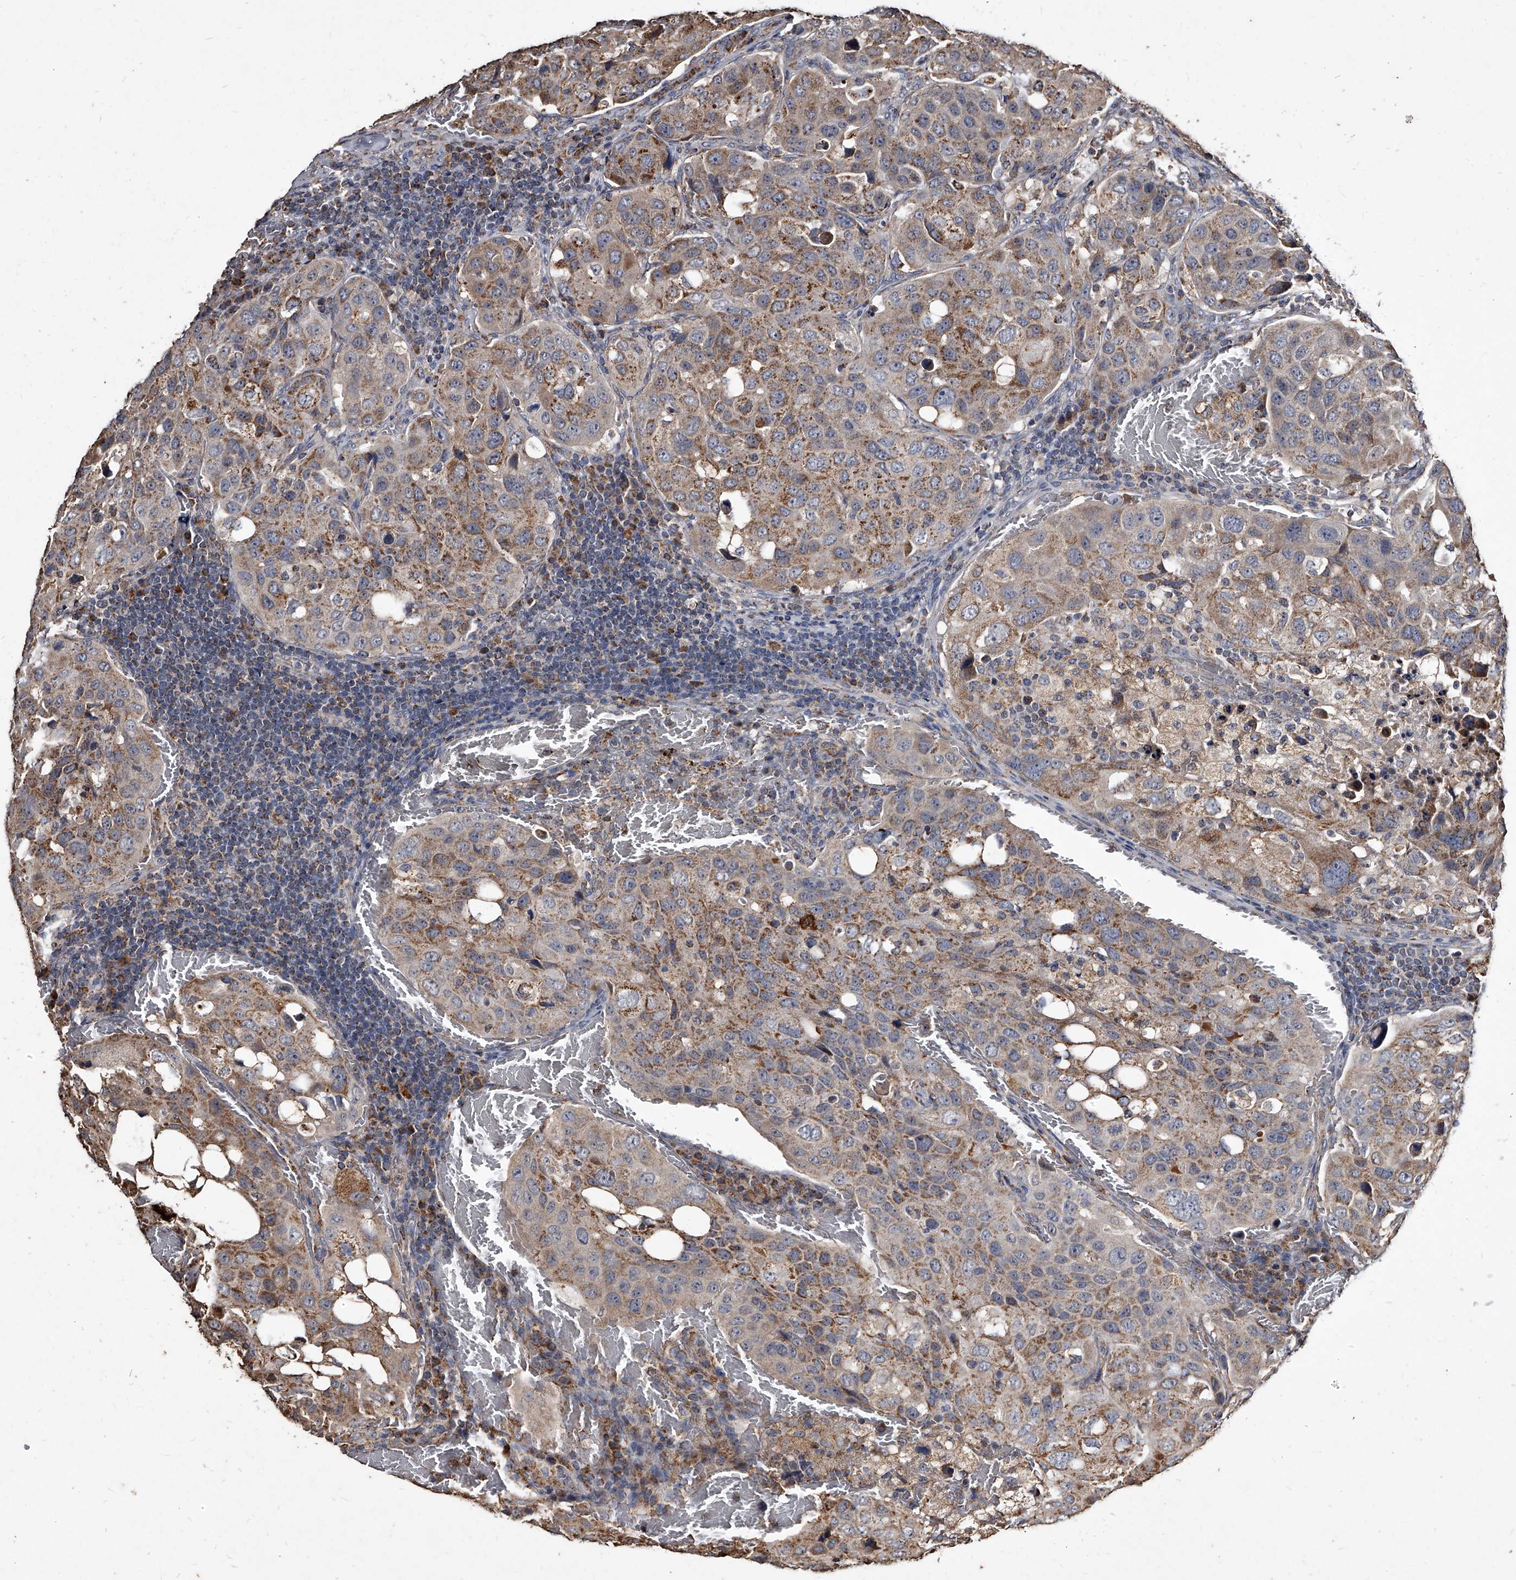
{"staining": {"intensity": "moderate", "quantity": ">75%", "location": "cytoplasmic/membranous"}, "tissue": "urothelial cancer", "cell_type": "Tumor cells", "image_type": "cancer", "snomed": [{"axis": "morphology", "description": "Urothelial carcinoma, High grade"}, {"axis": "topography", "description": "Lymph node"}, {"axis": "topography", "description": "Urinary bladder"}], "caption": "Immunohistochemical staining of human urothelial cancer reveals medium levels of moderate cytoplasmic/membranous protein positivity in about >75% of tumor cells.", "gene": "GPR183", "patient": {"sex": "male", "age": 51}}